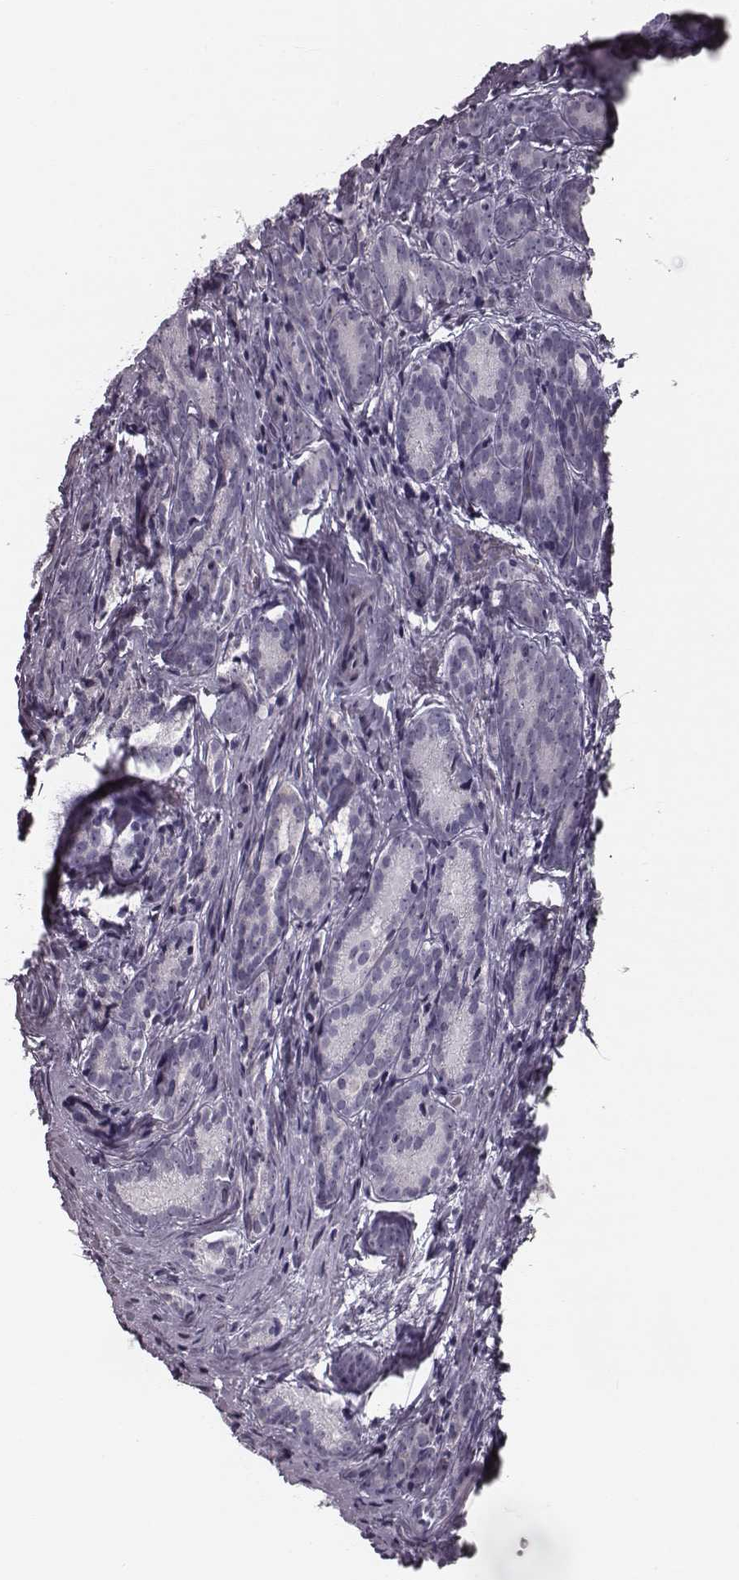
{"staining": {"intensity": "negative", "quantity": "none", "location": "none"}, "tissue": "prostate cancer", "cell_type": "Tumor cells", "image_type": "cancer", "snomed": [{"axis": "morphology", "description": "Adenocarcinoma, NOS"}, {"axis": "topography", "description": "Prostate"}], "caption": "IHC micrograph of human prostate cancer stained for a protein (brown), which shows no expression in tumor cells. The staining was performed using DAB to visualize the protein expression in brown, while the nuclei were stained in blue with hematoxylin (Magnification: 20x).", "gene": "CRISP1", "patient": {"sex": "male", "age": 71}}